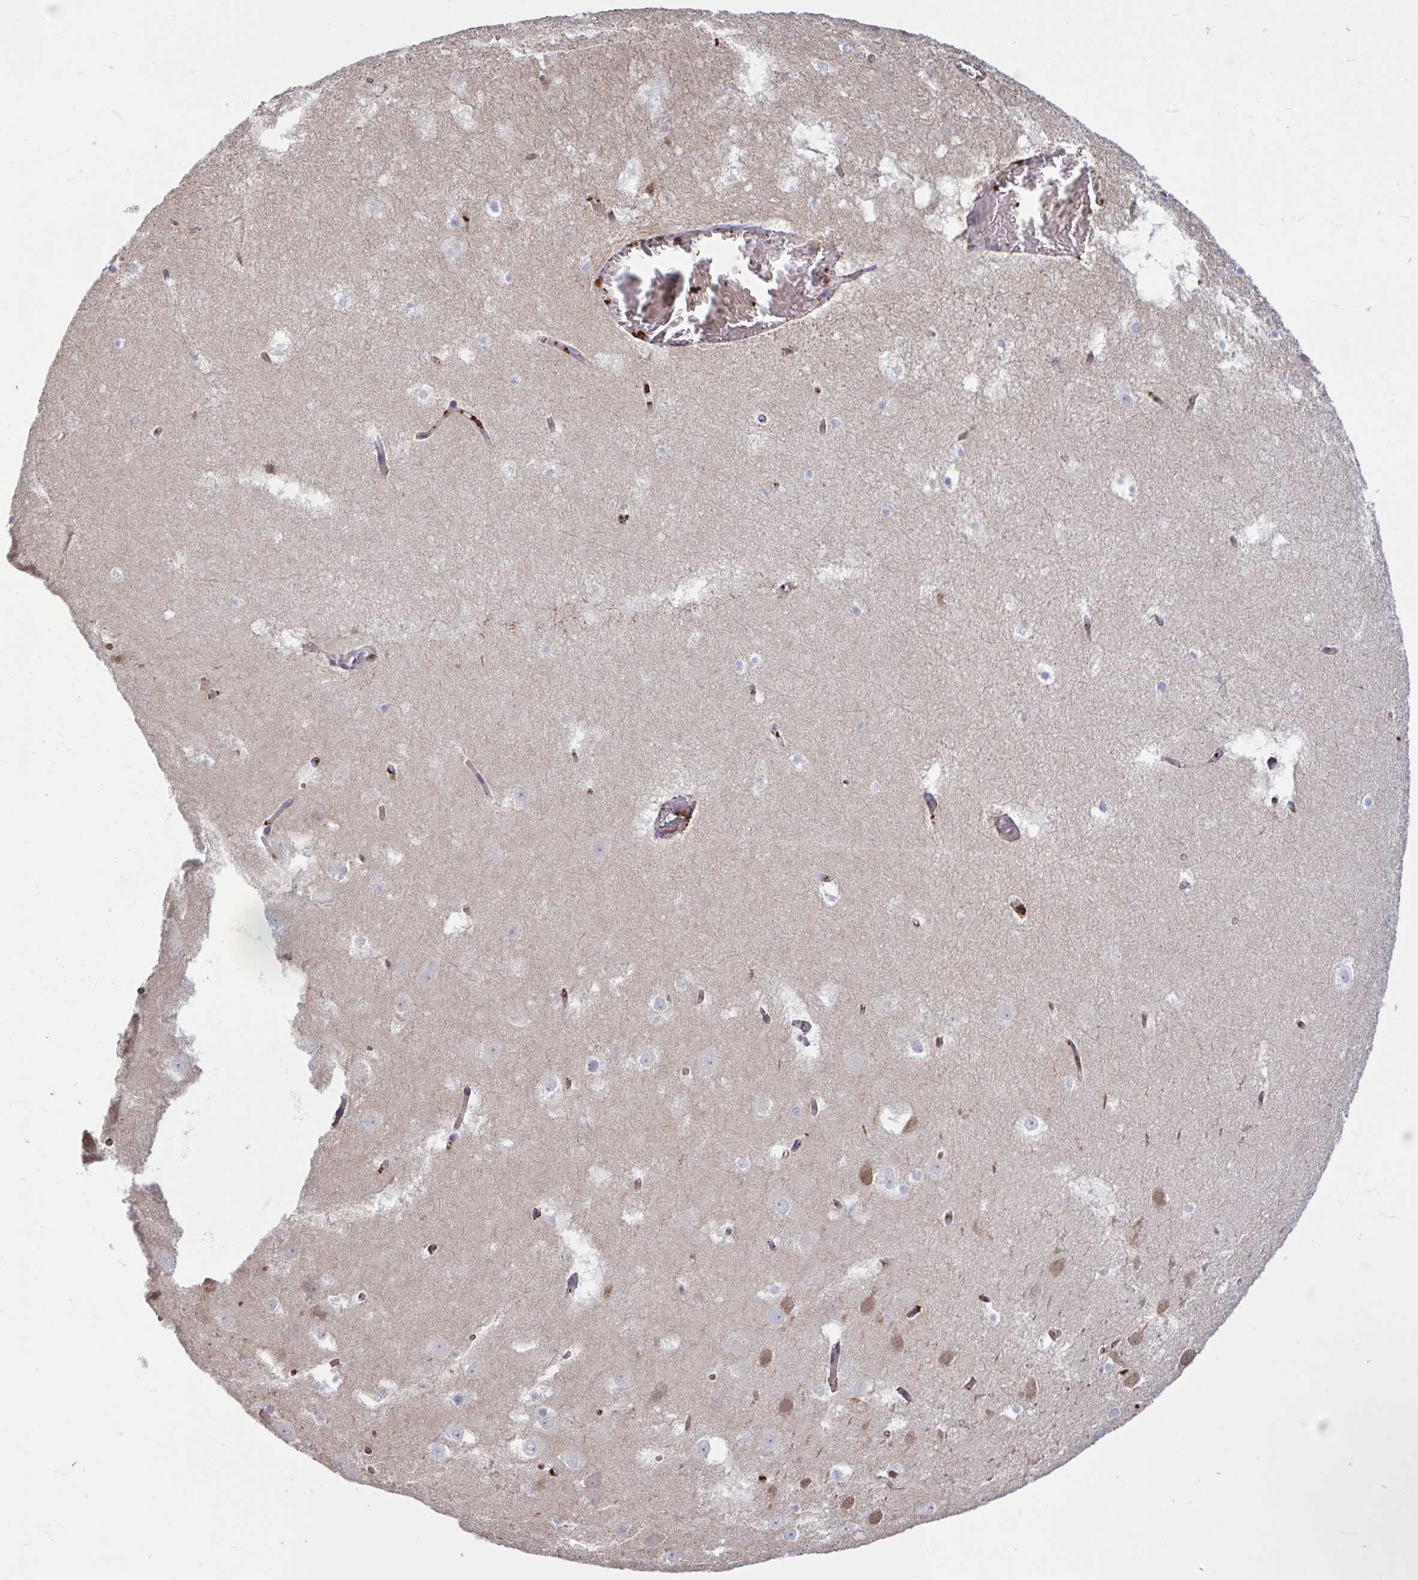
{"staining": {"intensity": "negative", "quantity": "none", "location": "none"}, "tissue": "hippocampus", "cell_type": "Glial cells", "image_type": "normal", "snomed": [{"axis": "morphology", "description": "Normal tissue, NOS"}, {"axis": "topography", "description": "Hippocampus"}], "caption": "An immunohistochemistry histopathology image of normal hippocampus is shown. There is no staining in glial cells of hippocampus.", "gene": "IL1R1", "patient": {"sex": "female", "age": 52}}